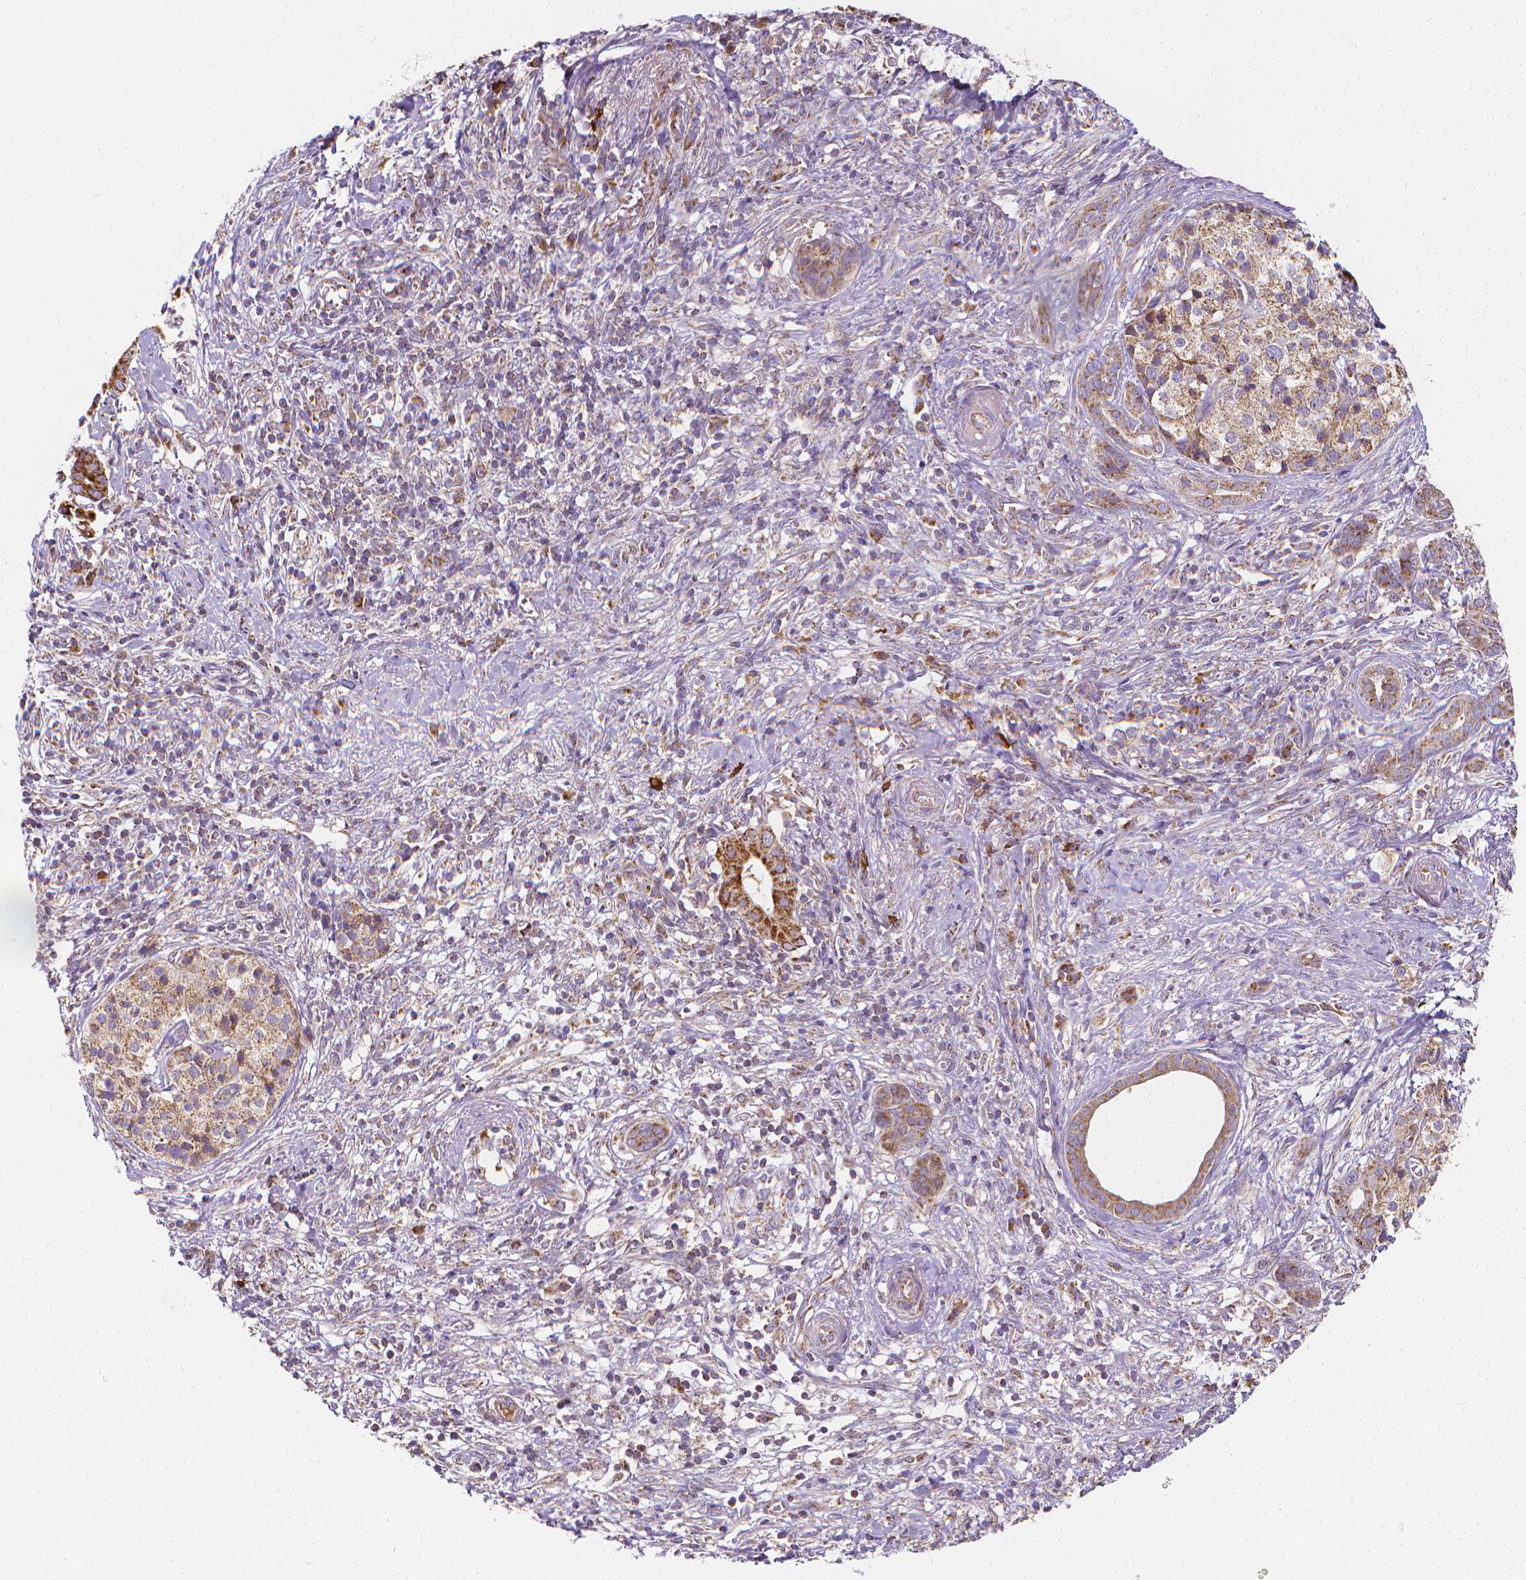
{"staining": {"intensity": "strong", "quantity": ">75%", "location": "cytoplasmic/membranous"}, "tissue": "pancreatic cancer", "cell_type": "Tumor cells", "image_type": "cancer", "snomed": [{"axis": "morphology", "description": "Adenocarcinoma, NOS"}, {"axis": "topography", "description": "Pancreas"}], "caption": "Pancreatic adenocarcinoma stained with a protein marker exhibits strong staining in tumor cells.", "gene": "SNCAIP", "patient": {"sex": "male", "age": 61}}